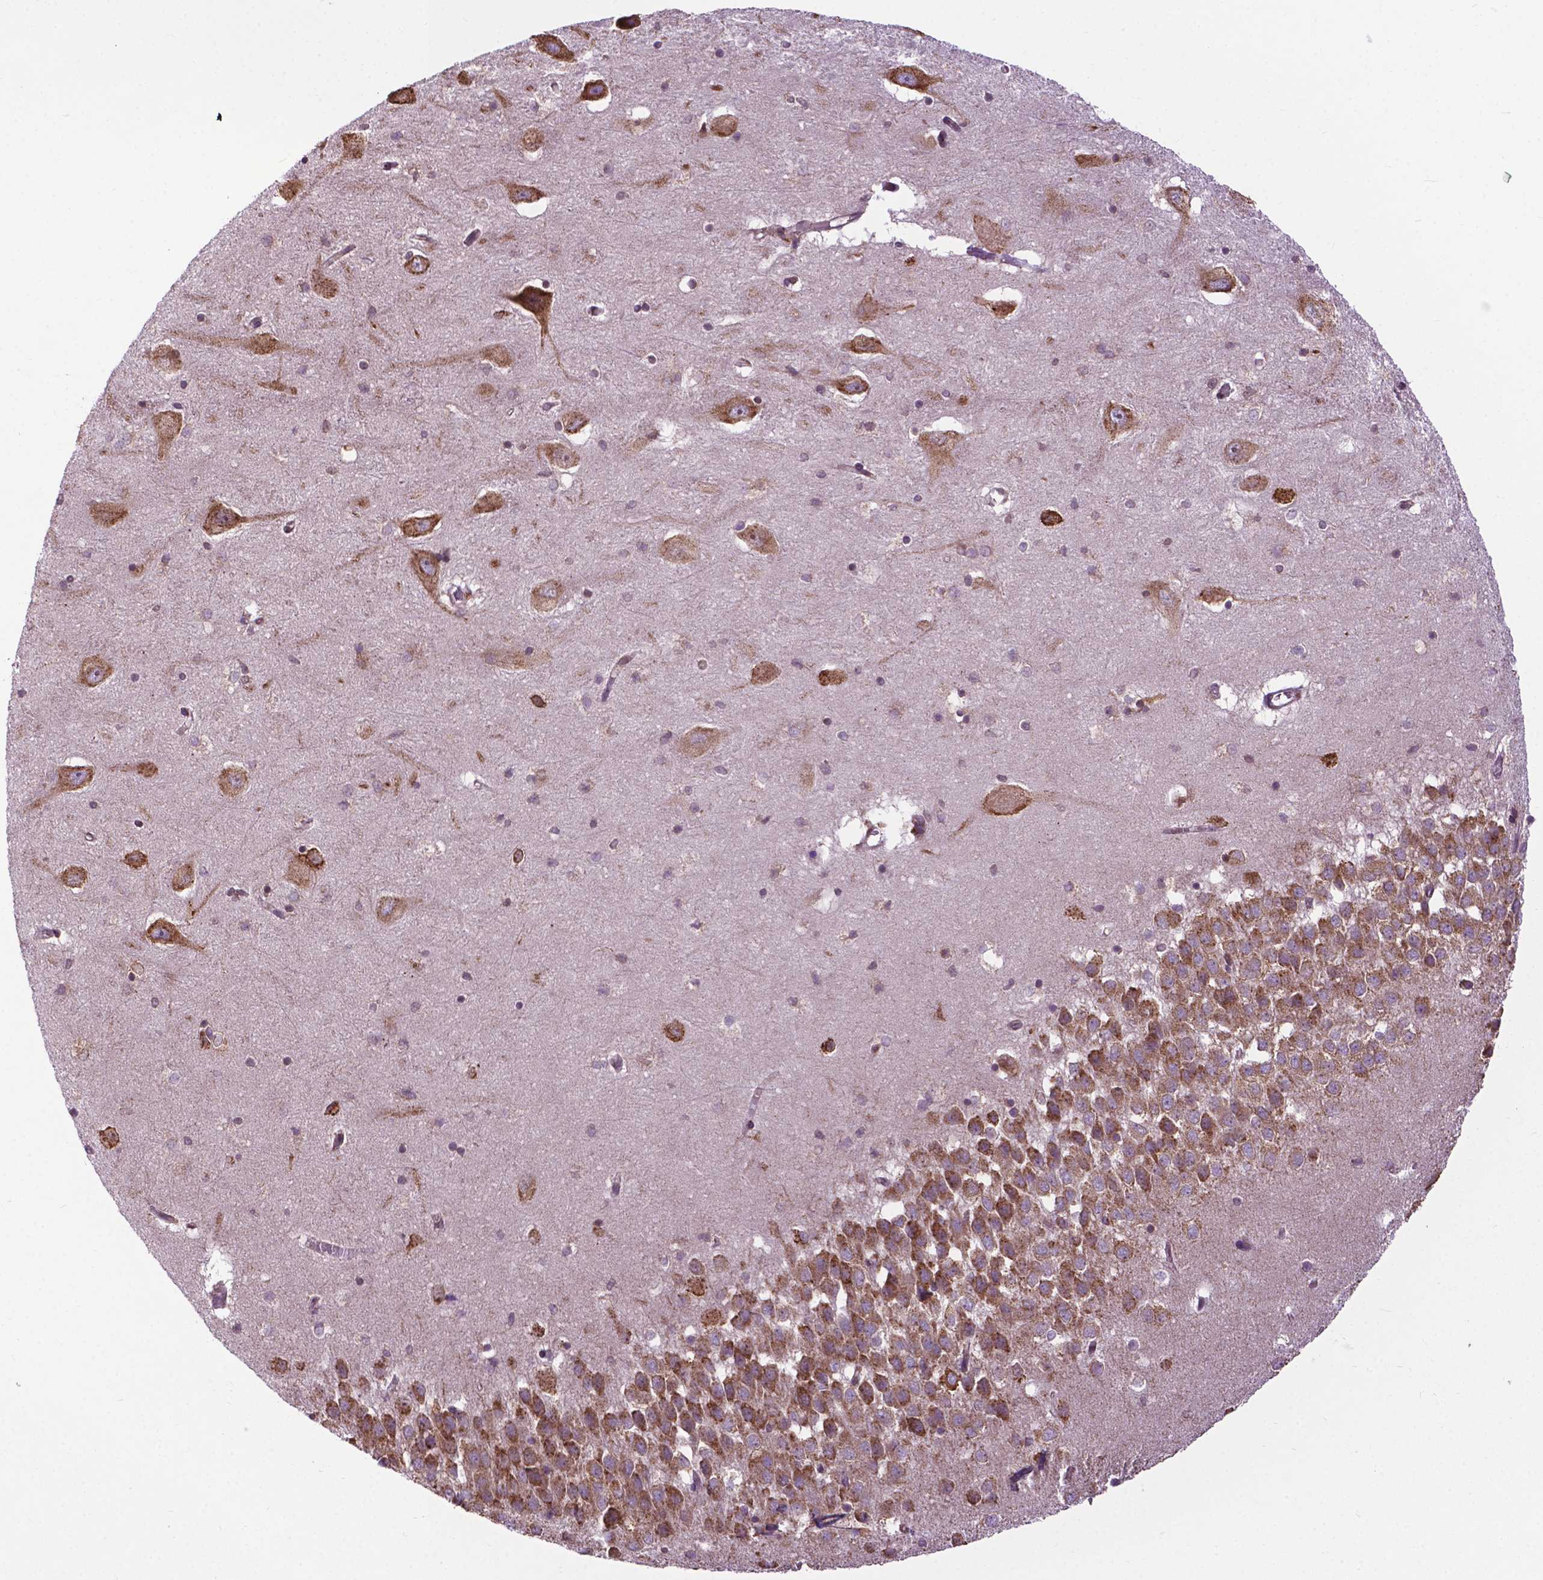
{"staining": {"intensity": "moderate", "quantity": "<25%", "location": "cytoplasmic/membranous"}, "tissue": "hippocampus", "cell_type": "Glial cells", "image_type": "normal", "snomed": [{"axis": "morphology", "description": "Normal tissue, NOS"}, {"axis": "topography", "description": "Hippocampus"}], "caption": "The photomicrograph reveals immunohistochemical staining of unremarkable hippocampus. There is moderate cytoplasmic/membranous staining is seen in approximately <25% of glial cells.", "gene": "GANAB", "patient": {"sex": "male", "age": 58}}